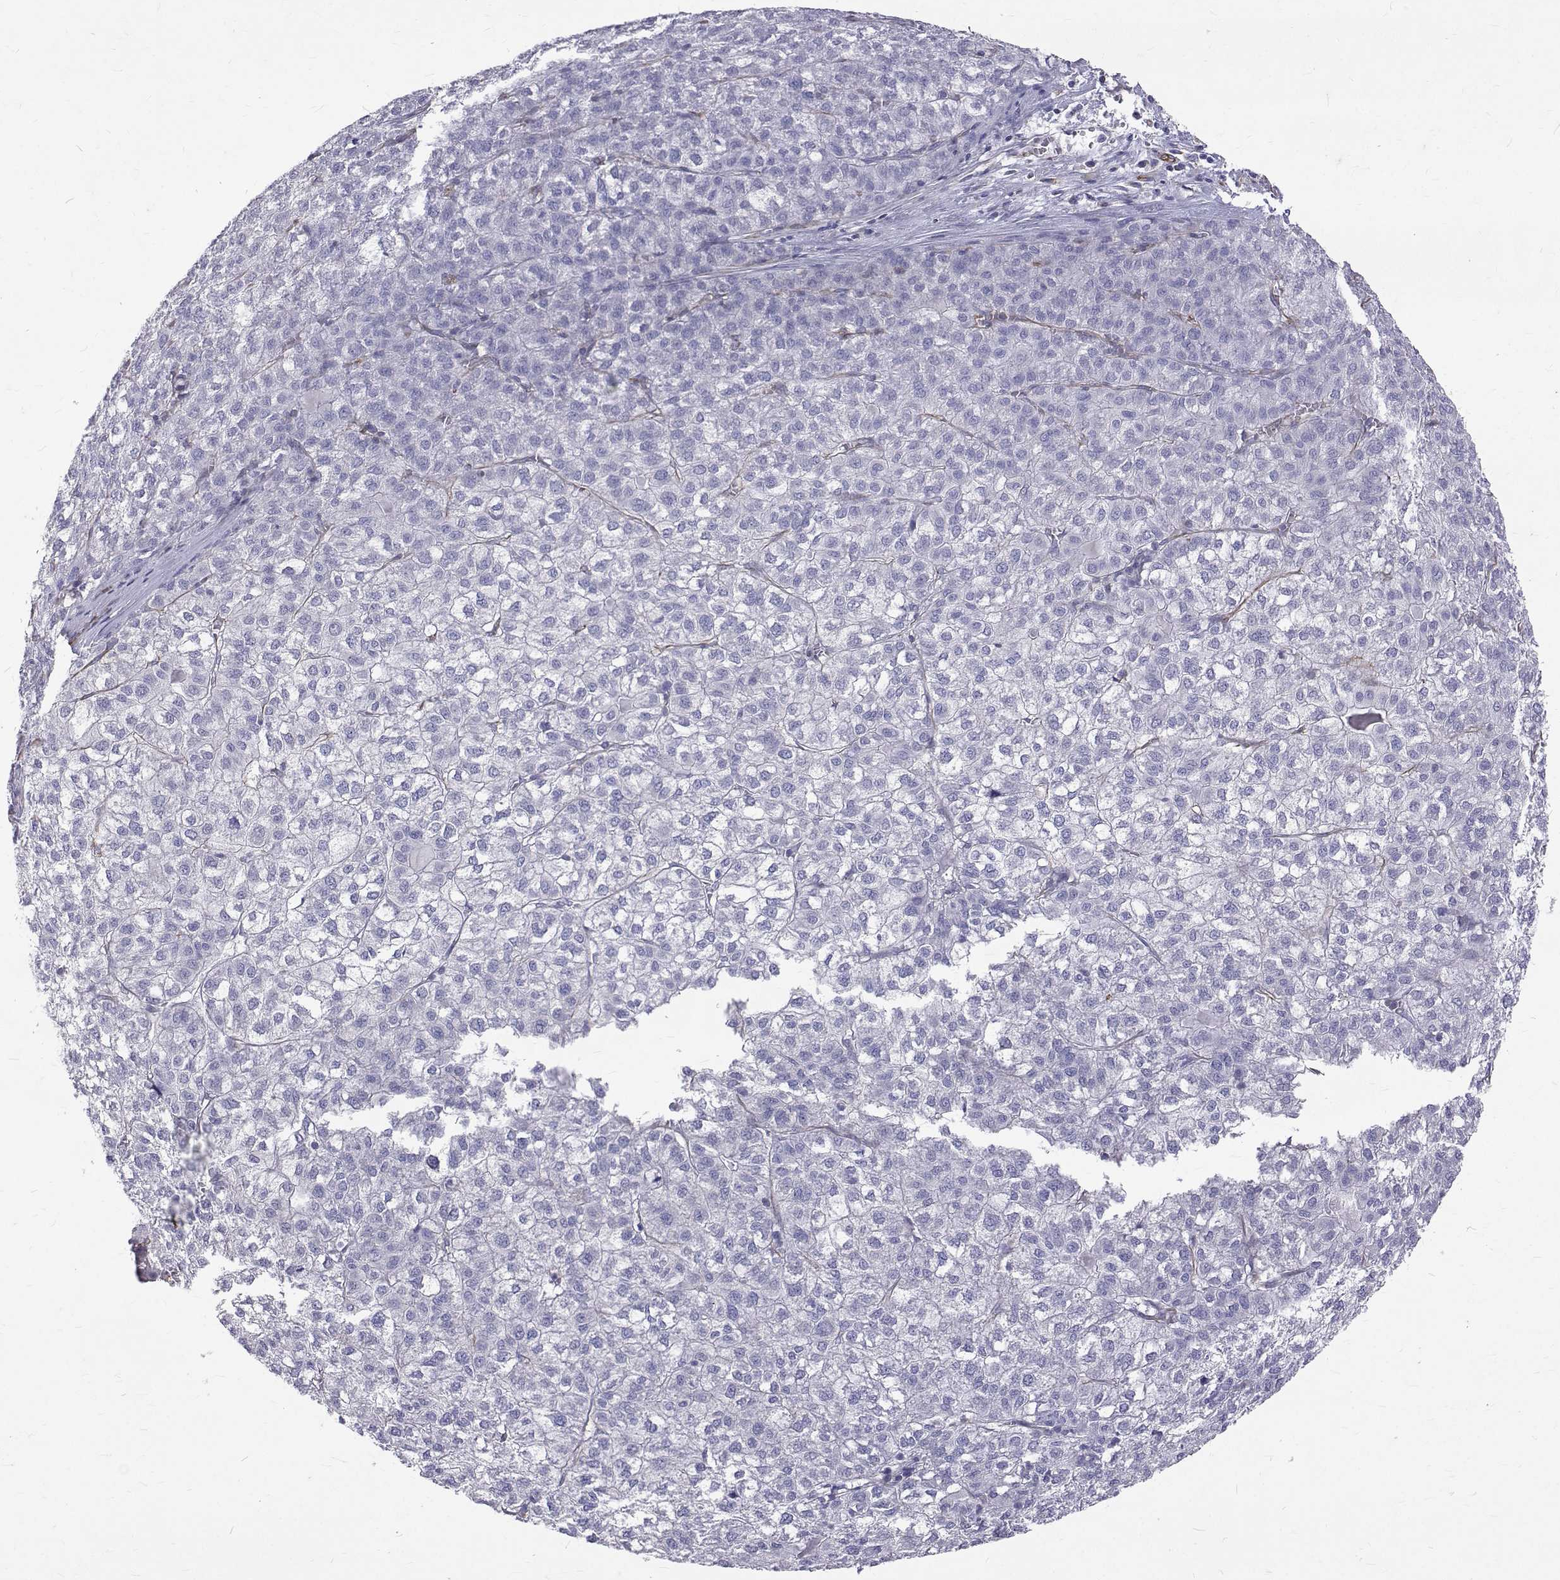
{"staining": {"intensity": "negative", "quantity": "none", "location": "none"}, "tissue": "liver cancer", "cell_type": "Tumor cells", "image_type": "cancer", "snomed": [{"axis": "morphology", "description": "Carcinoma, Hepatocellular, NOS"}, {"axis": "topography", "description": "Liver"}], "caption": "Photomicrograph shows no protein staining in tumor cells of liver cancer (hepatocellular carcinoma) tissue.", "gene": "OPRPN", "patient": {"sex": "female", "age": 43}}